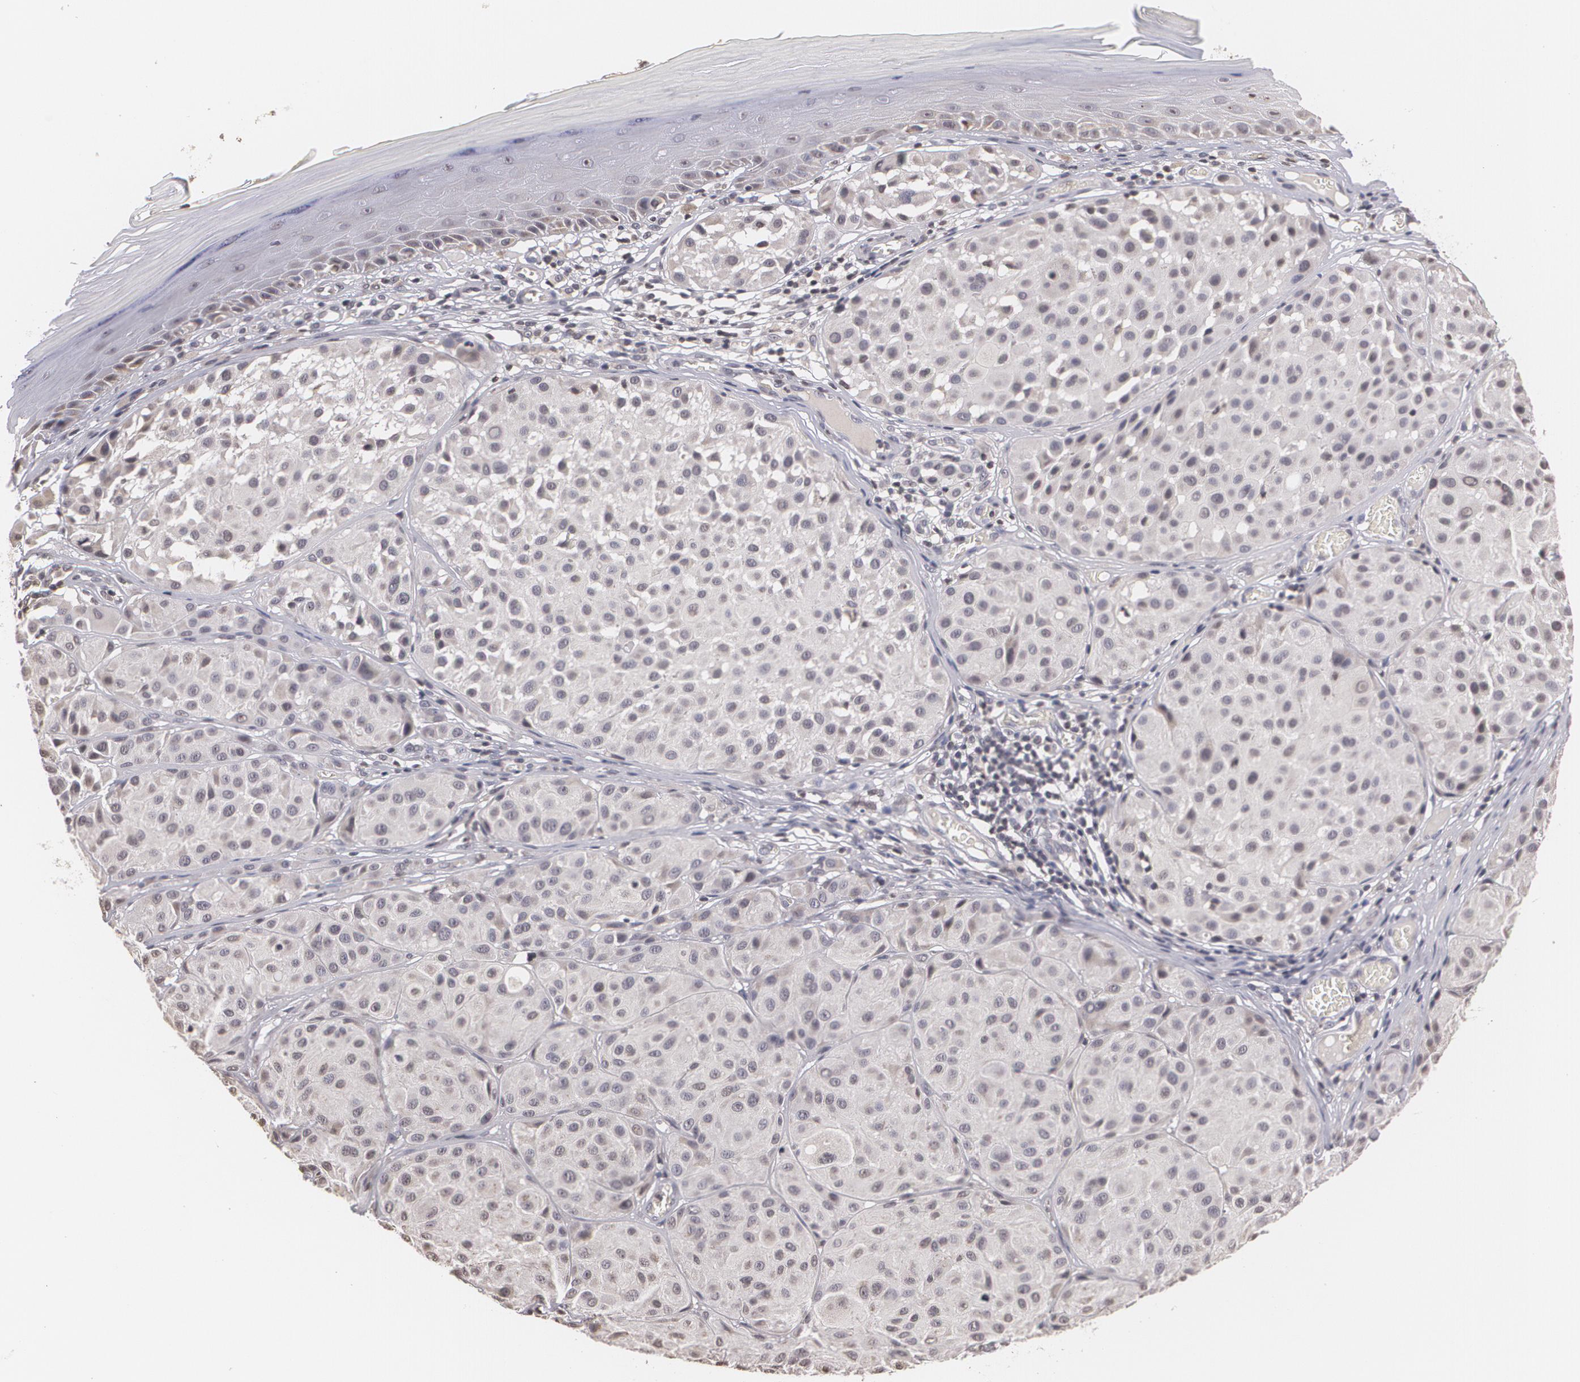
{"staining": {"intensity": "negative", "quantity": "none", "location": "none"}, "tissue": "melanoma", "cell_type": "Tumor cells", "image_type": "cancer", "snomed": [{"axis": "morphology", "description": "Malignant melanoma, NOS"}, {"axis": "topography", "description": "Skin"}], "caption": "This histopathology image is of malignant melanoma stained with immunohistochemistry to label a protein in brown with the nuclei are counter-stained blue. There is no positivity in tumor cells.", "gene": "THRB", "patient": {"sex": "male", "age": 36}}